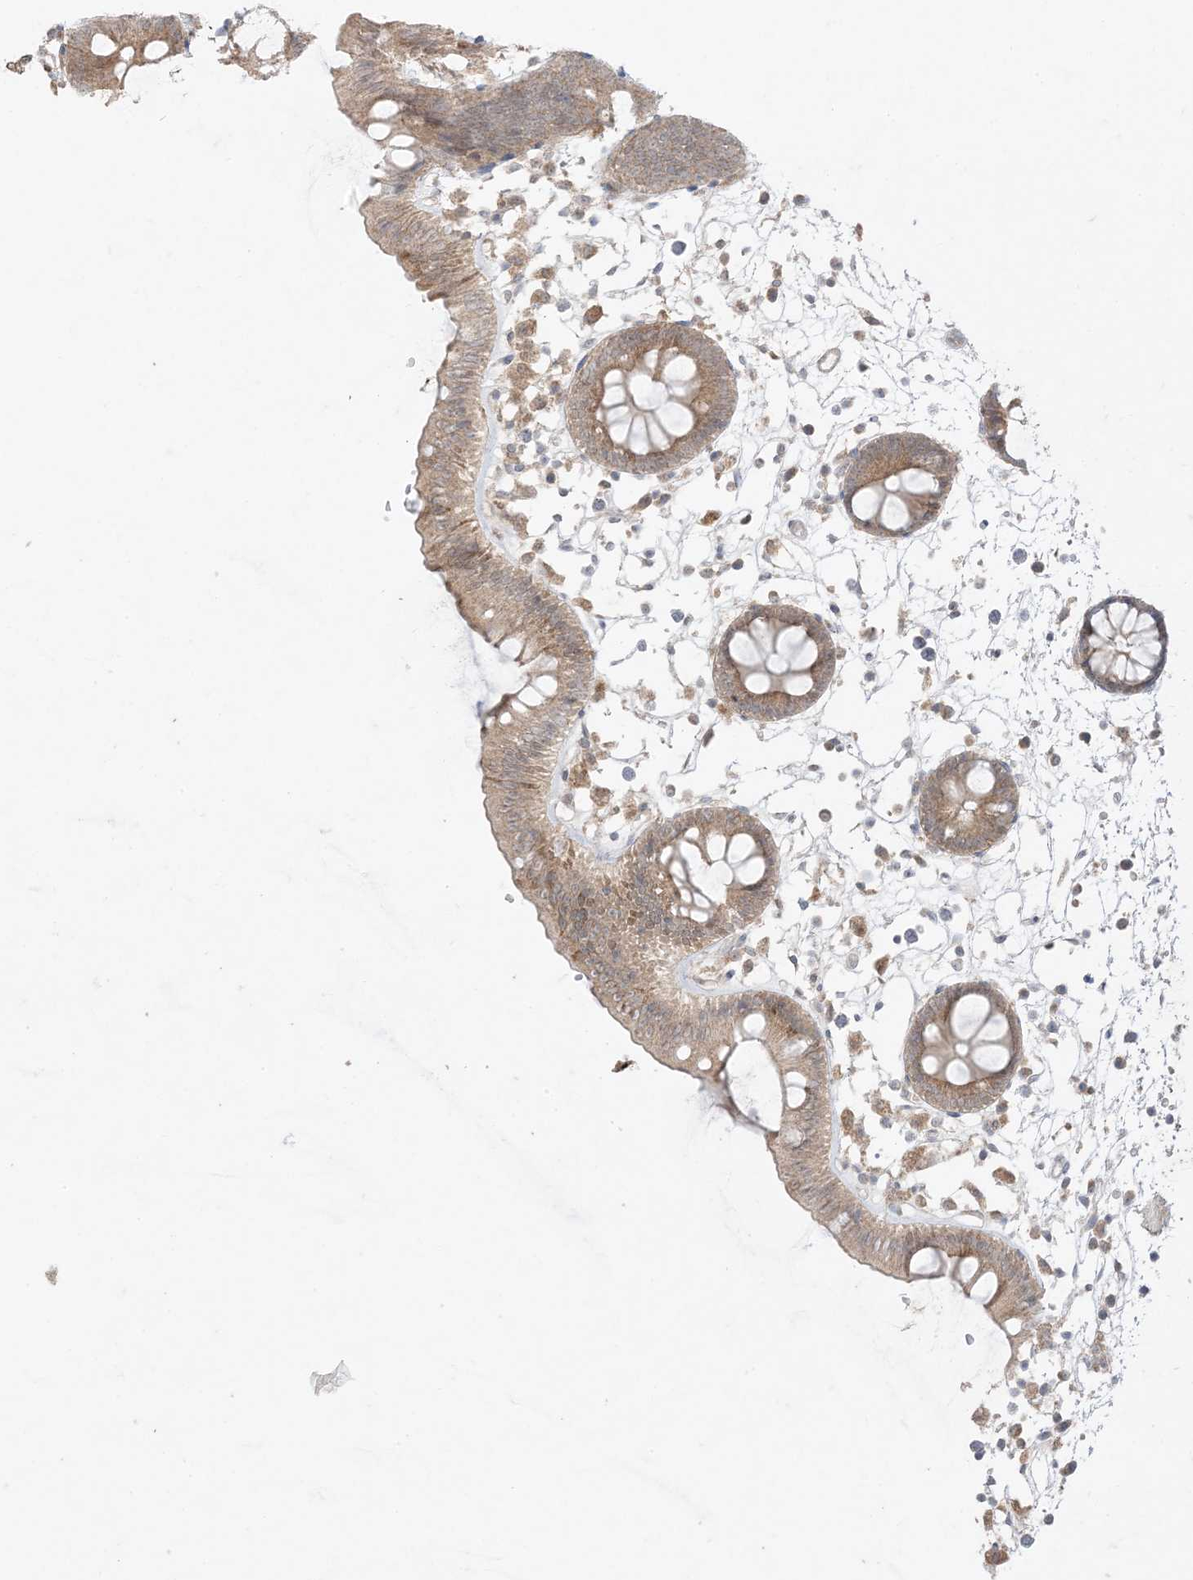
{"staining": {"intensity": "weak", "quantity": ">75%", "location": "cytoplasmic/membranous"}, "tissue": "colon", "cell_type": "Endothelial cells", "image_type": "normal", "snomed": [{"axis": "morphology", "description": "Normal tissue, NOS"}, {"axis": "topography", "description": "Colon"}], "caption": "Immunohistochemical staining of normal colon displays low levels of weak cytoplasmic/membranous expression in approximately >75% of endothelial cells.", "gene": "ODC1", "patient": {"sex": "male", "age": 56}}